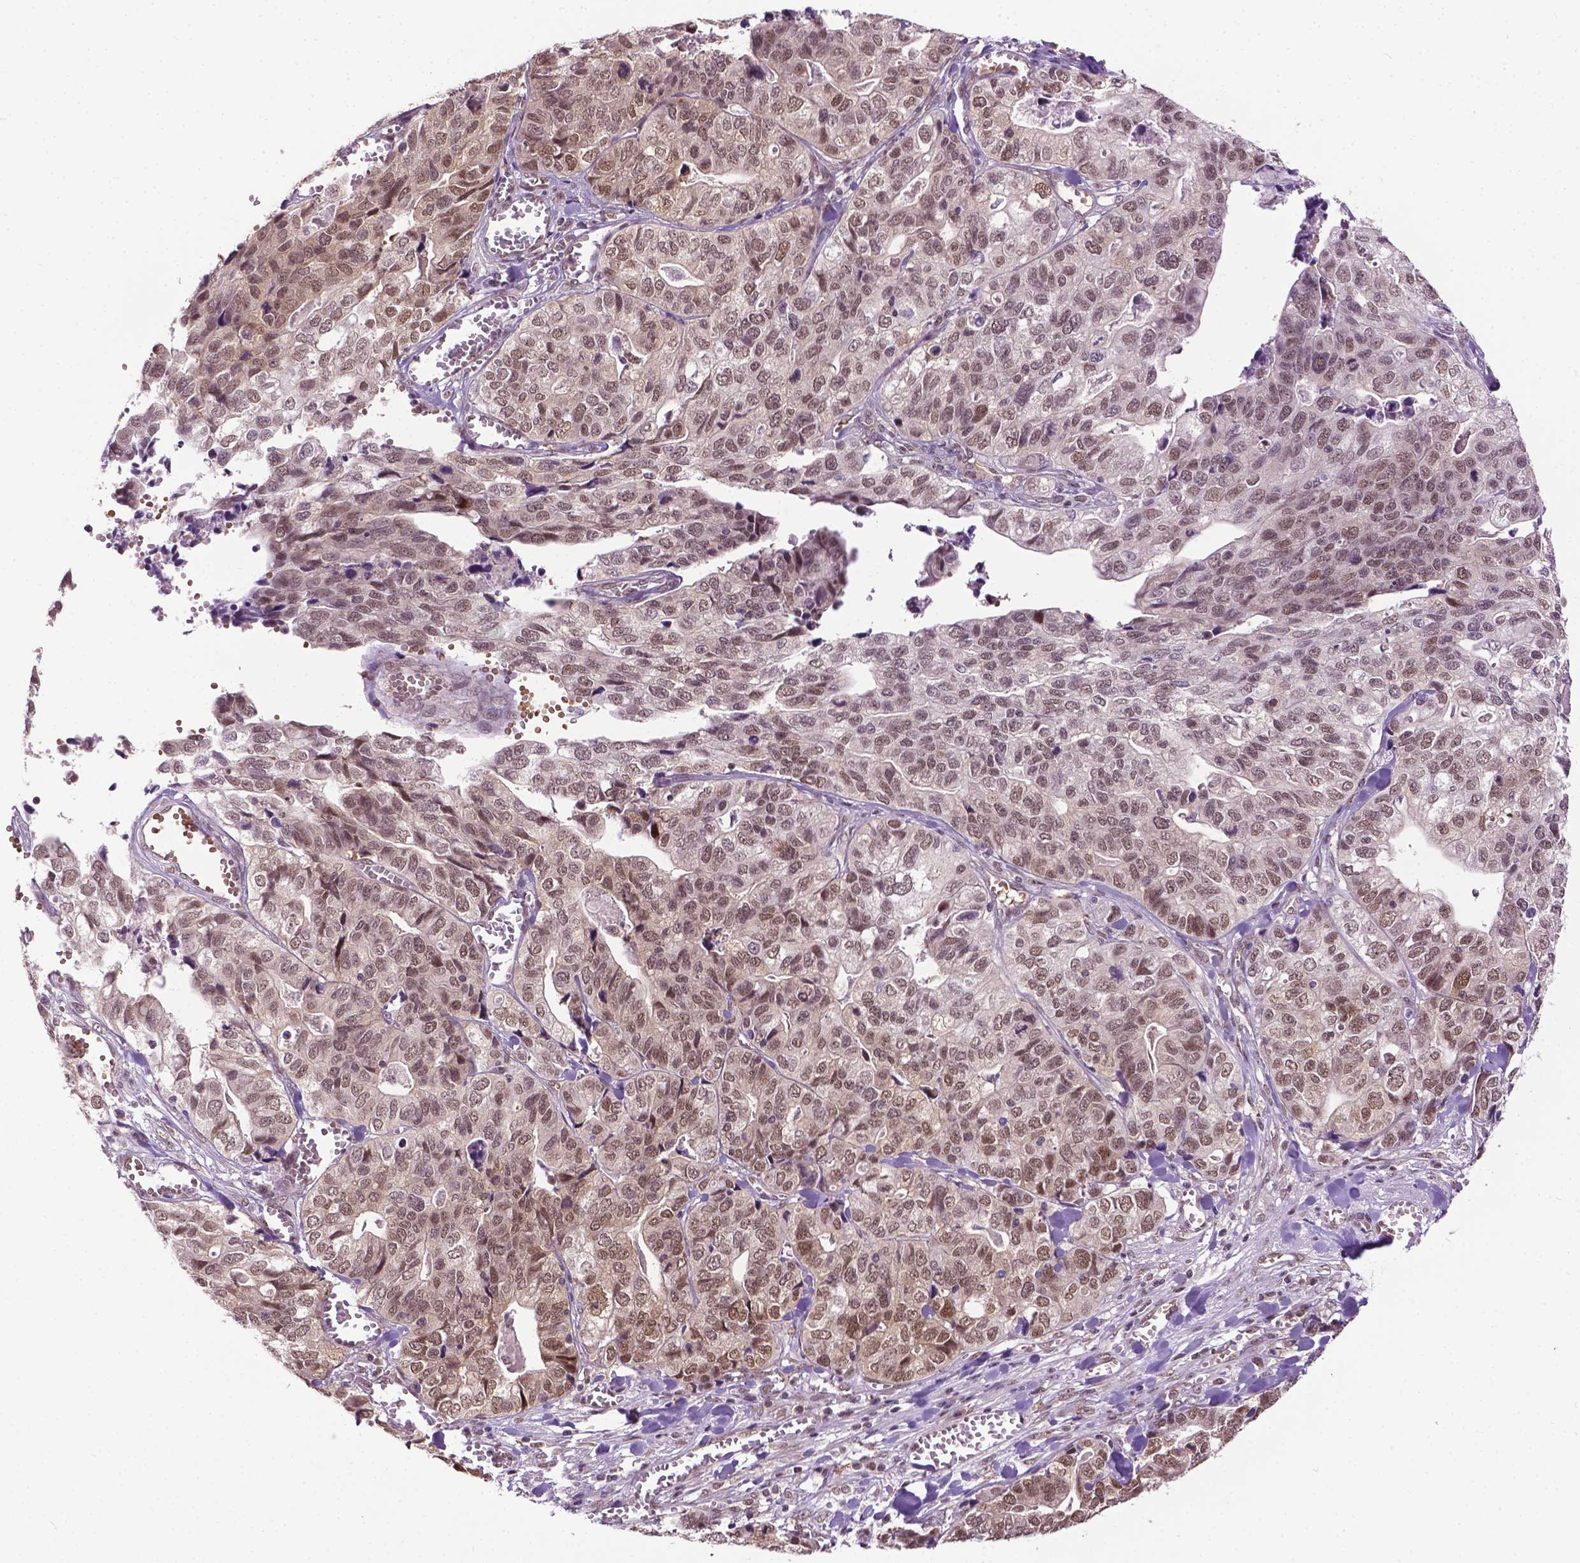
{"staining": {"intensity": "weak", "quantity": ">75%", "location": "nuclear"}, "tissue": "stomach cancer", "cell_type": "Tumor cells", "image_type": "cancer", "snomed": [{"axis": "morphology", "description": "Adenocarcinoma, NOS"}, {"axis": "topography", "description": "Stomach, upper"}], "caption": "DAB (3,3'-diaminobenzidine) immunohistochemical staining of human adenocarcinoma (stomach) displays weak nuclear protein positivity in approximately >75% of tumor cells.", "gene": "UBQLN4", "patient": {"sex": "female", "age": 67}}